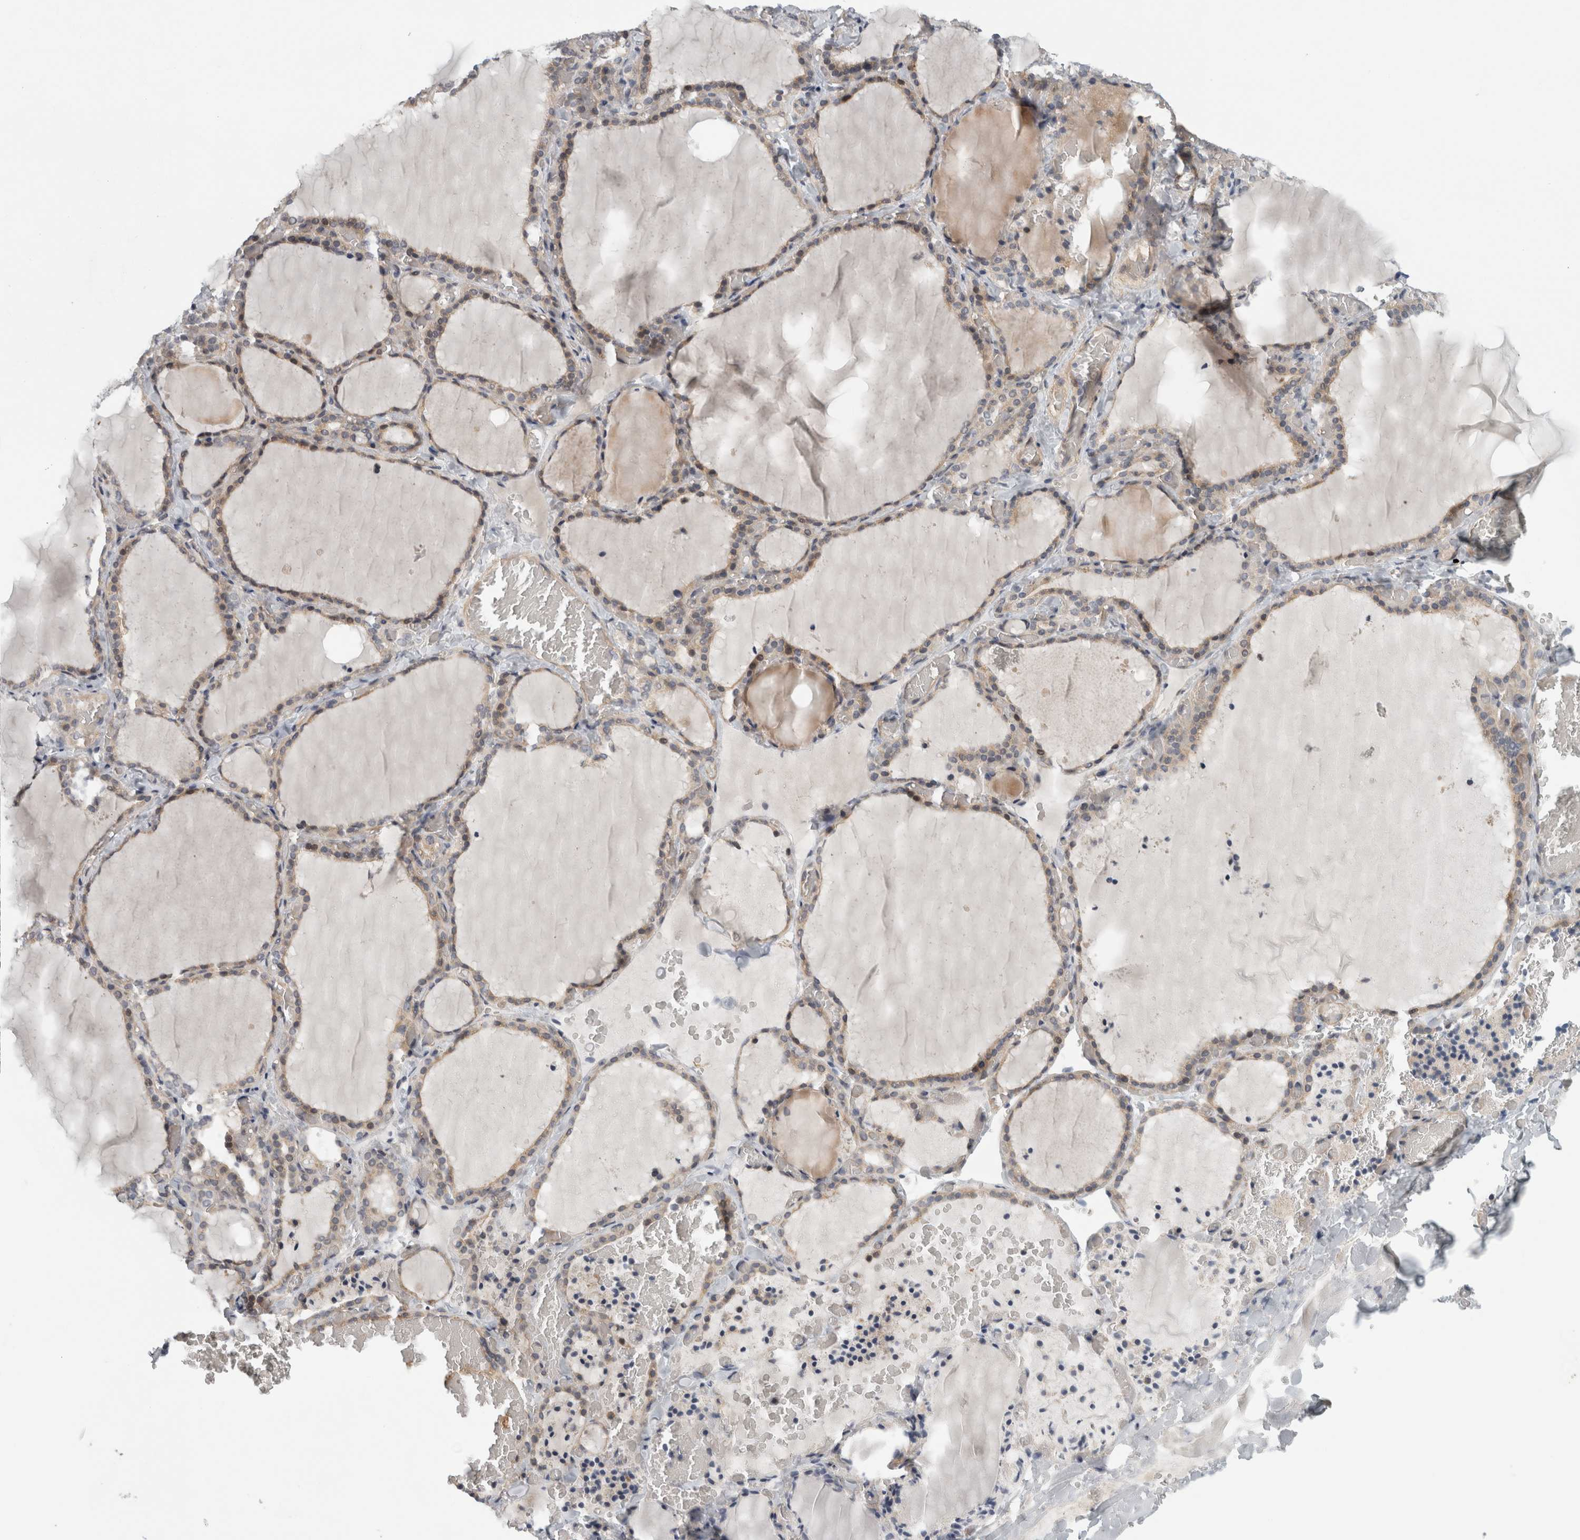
{"staining": {"intensity": "weak", "quantity": ">75%", "location": "cytoplasmic/membranous"}, "tissue": "thyroid gland", "cell_type": "Glandular cells", "image_type": "normal", "snomed": [{"axis": "morphology", "description": "Normal tissue, NOS"}, {"axis": "topography", "description": "Thyroid gland"}], "caption": "This is a photomicrograph of IHC staining of benign thyroid gland, which shows weak expression in the cytoplasmic/membranous of glandular cells.", "gene": "ZNF804B", "patient": {"sex": "female", "age": 22}}